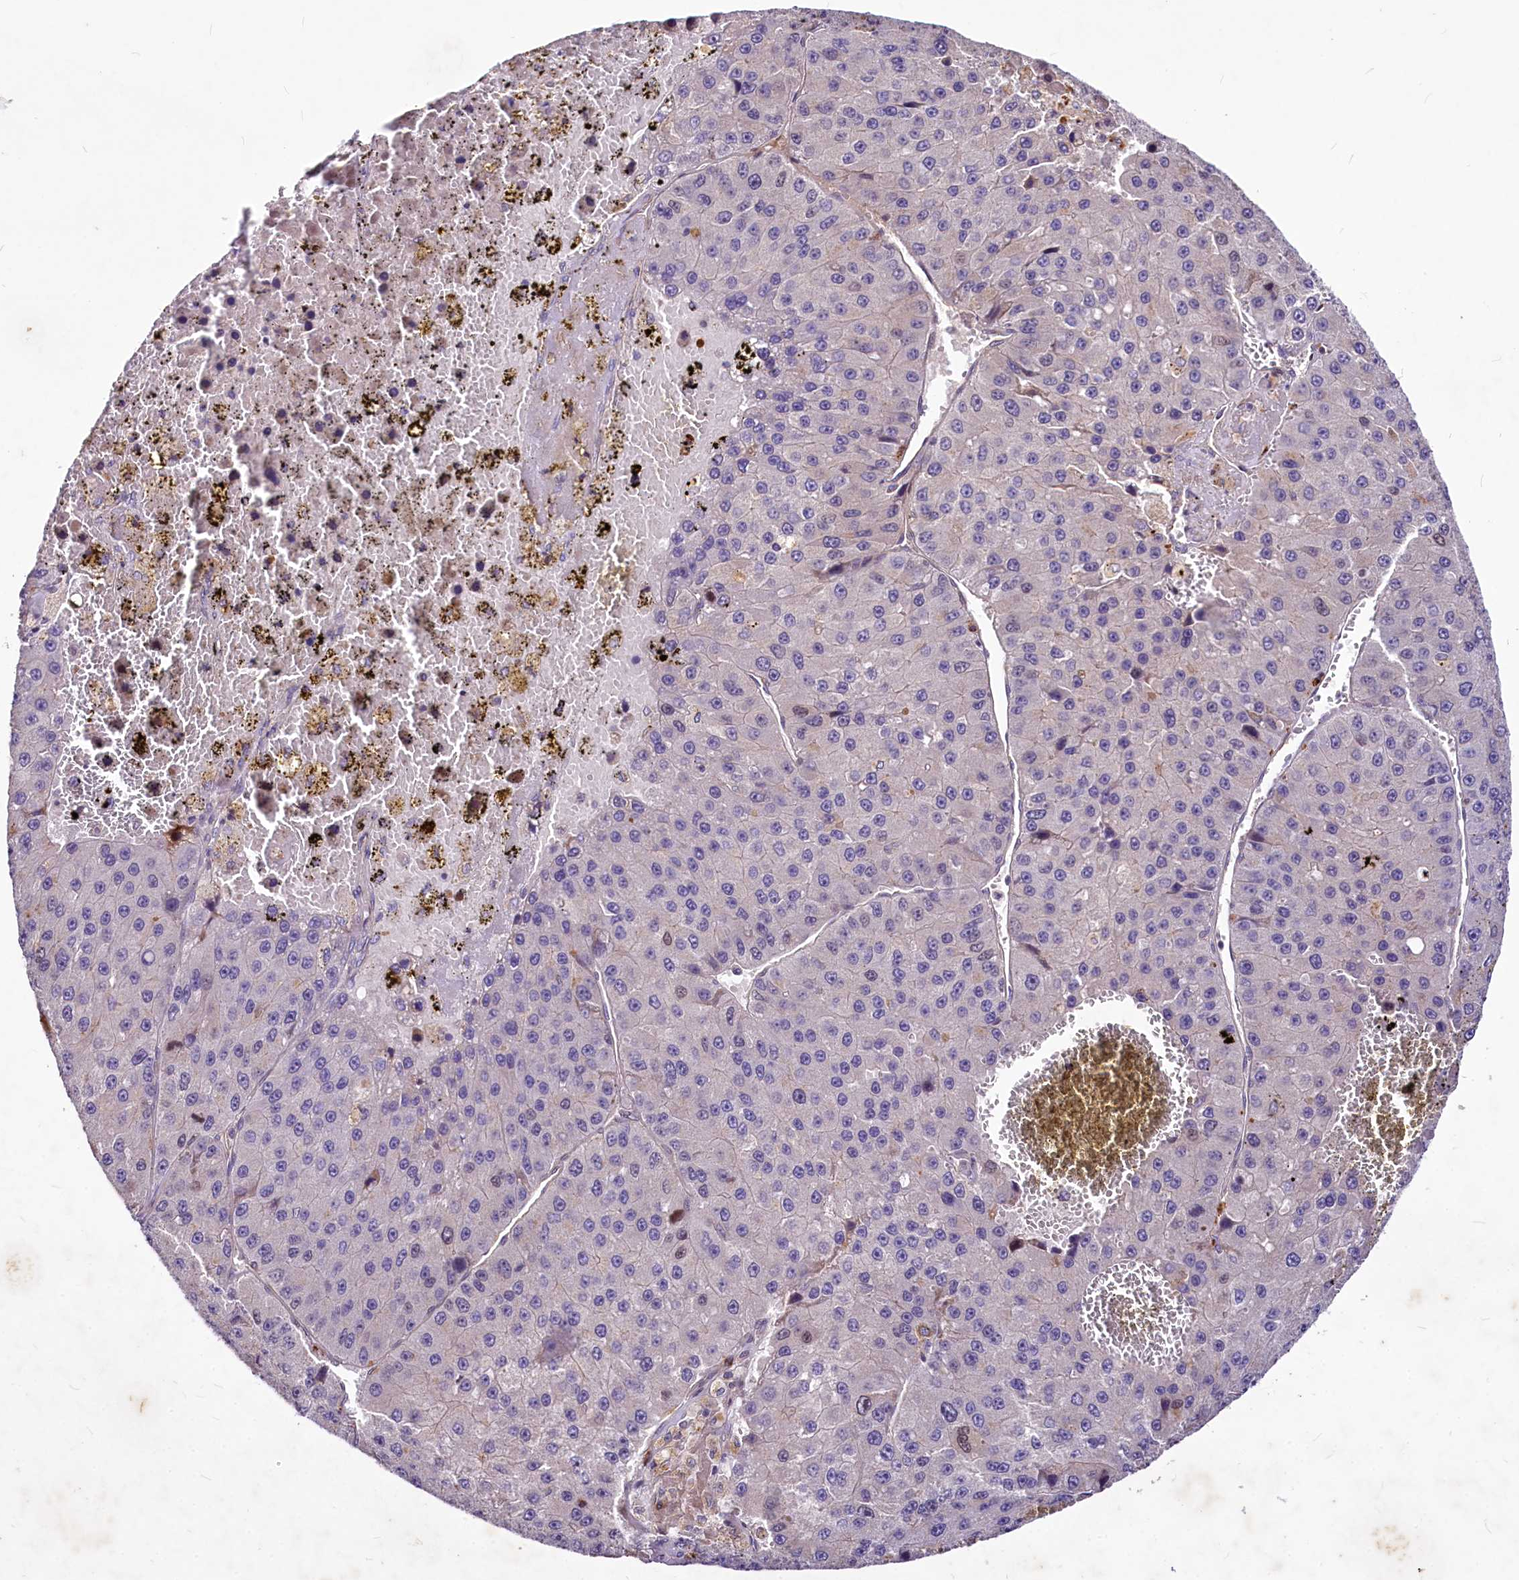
{"staining": {"intensity": "negative", "quantity": "none", "location": "none"}, "tissue": "liver cancer", "cell_type": "Tumor cells", "image_type": "cancer", "snomed": [{"axis": "morphology", "description": "Carcinoma, Hepatocellular, NOS"}, {"axis": "topography", "description": "Liver"}], "caption": "Liver cancer (hepatocellular carcinoma) stained for a protein using immunohistochemistry shows no expression tumor cells.", "gene": "C11orf86", "patient": {"sex": "female", "age": 73}}